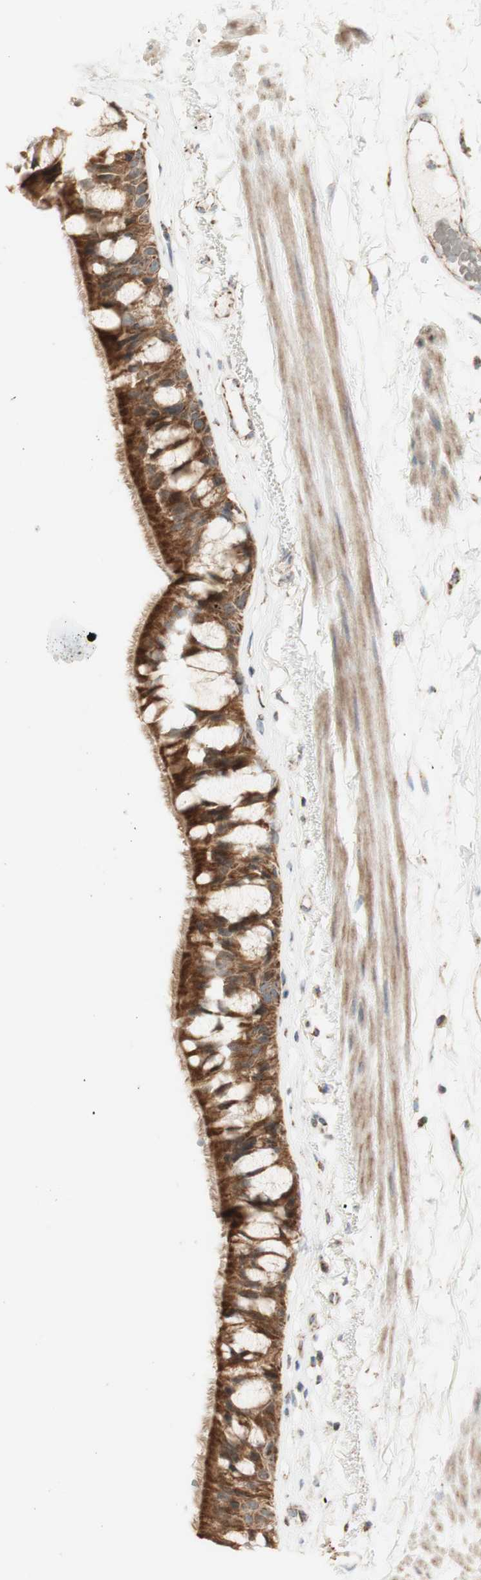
{"staining": {"intensity": "strong", "quantity": ">75%", "location": "cytoplasmic/membranous"}, "tissue": "bronchus", "cell_type": "Respiratory epithelial cells", "image_type": "normal", "snomed": [{"axis": "morphology", "description": "Normal tissue, NOS"}, {"axis": "topography", "description": "Bronchus"}], "caption": "Protein staining reveals strong cytoplasmic/membranous staining in approximately >75% of respiratory epithelial cells in normal bronchus.", "gene": "LETM1", "patient": {"sex": "male", "age": 66}}